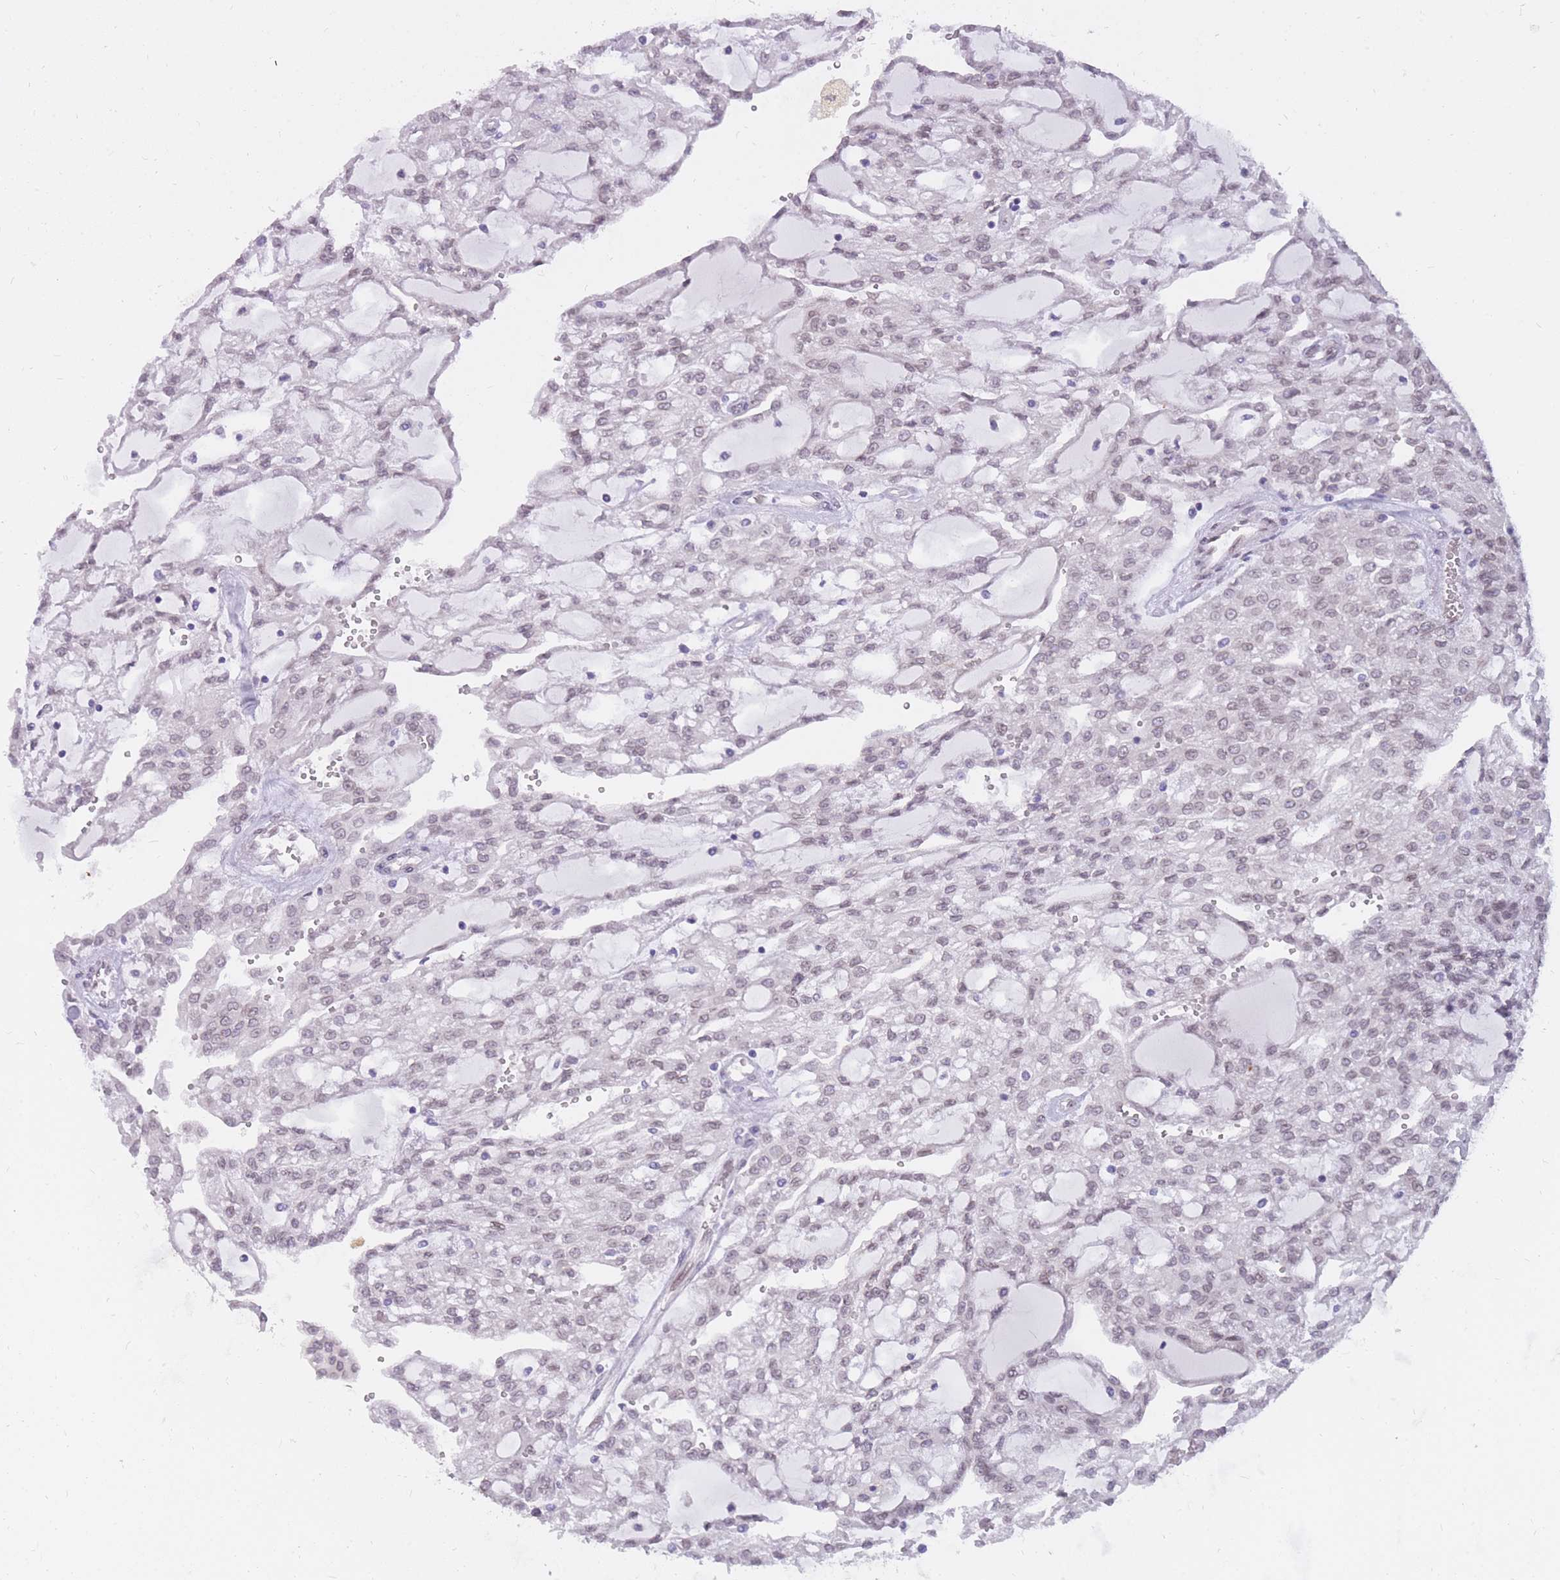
{"staining": {"intensity": "weak", "quantity": ">75%", "location": "nuclear"}, "tissue": "renal cancer", "cell_type": "Tumor cells", "image_type": "cancer", "snomed": [{"axis": "morphology", "description": "Adenocarcinoma, NOS"}, {"axis": "topography", "description": "Kidney"}], "caption": "Renal cancer (adenocarcinoma) stained with DAB IHC demonstrates low levels of weak nuclear positivity in approximately >75% of tumor cells.", "gene": "HOOK2", "patient": {"sex": "male", "age": 63}}